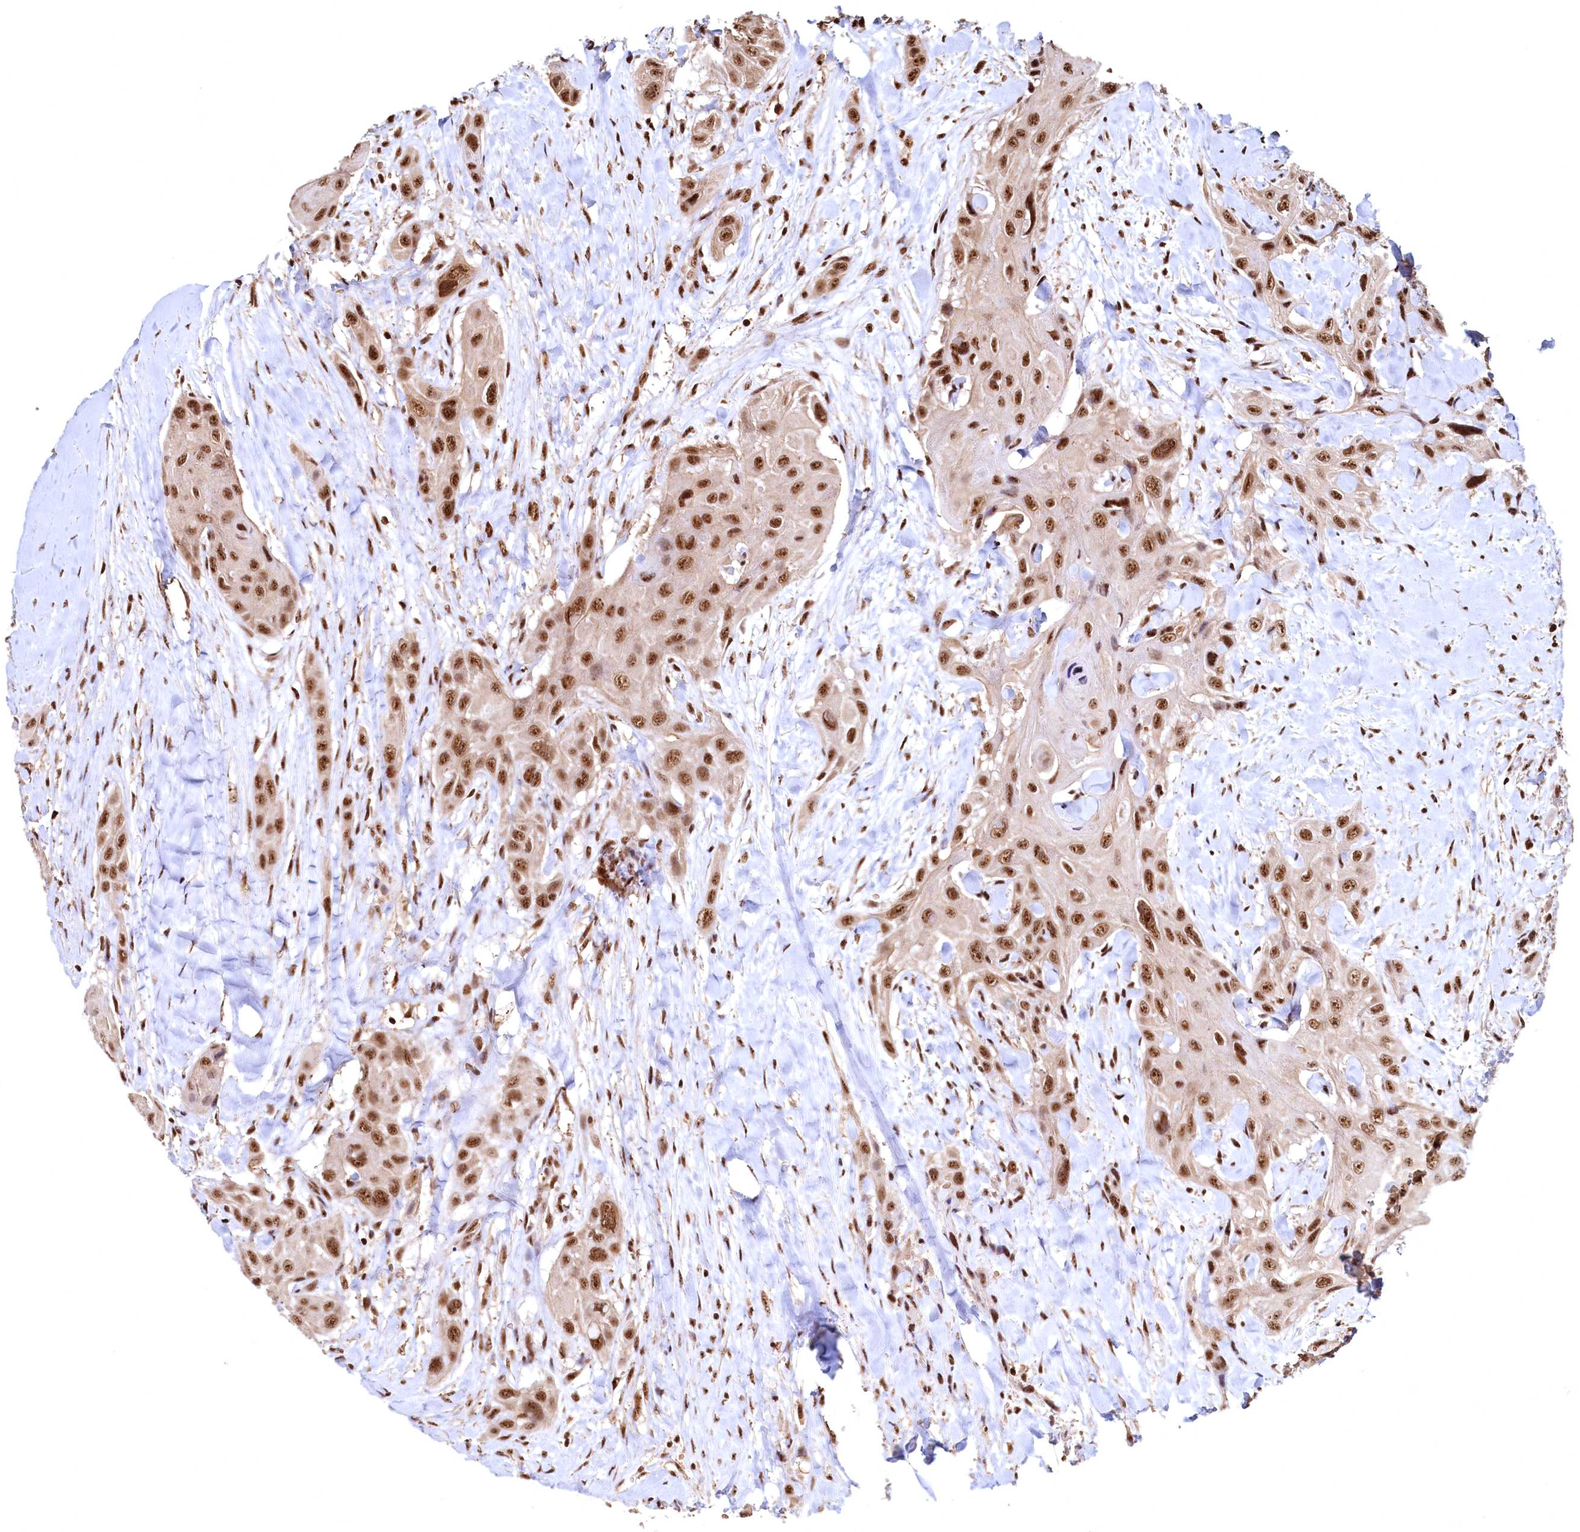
{"staining": {"intensity": "strong", "quantity": ">75%", "location": "nuclear"}, "tissue": "head and neck cancer", "cell_type": "Tumor cells", "image_type": "cancer", "snomed": [{"axis": "morphology", "description": "Squamous cell carcinoma, NOS"}, {"axis": "topography", "description": "Head-Neck"}], "caption": "About >75% of tumor cells in squamous cell carcinoma (head and neck) demonstrate strong nuclear protein expression as visualized by brown immunohistochemical staining.", "gene": "RSRC2", "patient": {"sex": "male", "age": 81}}